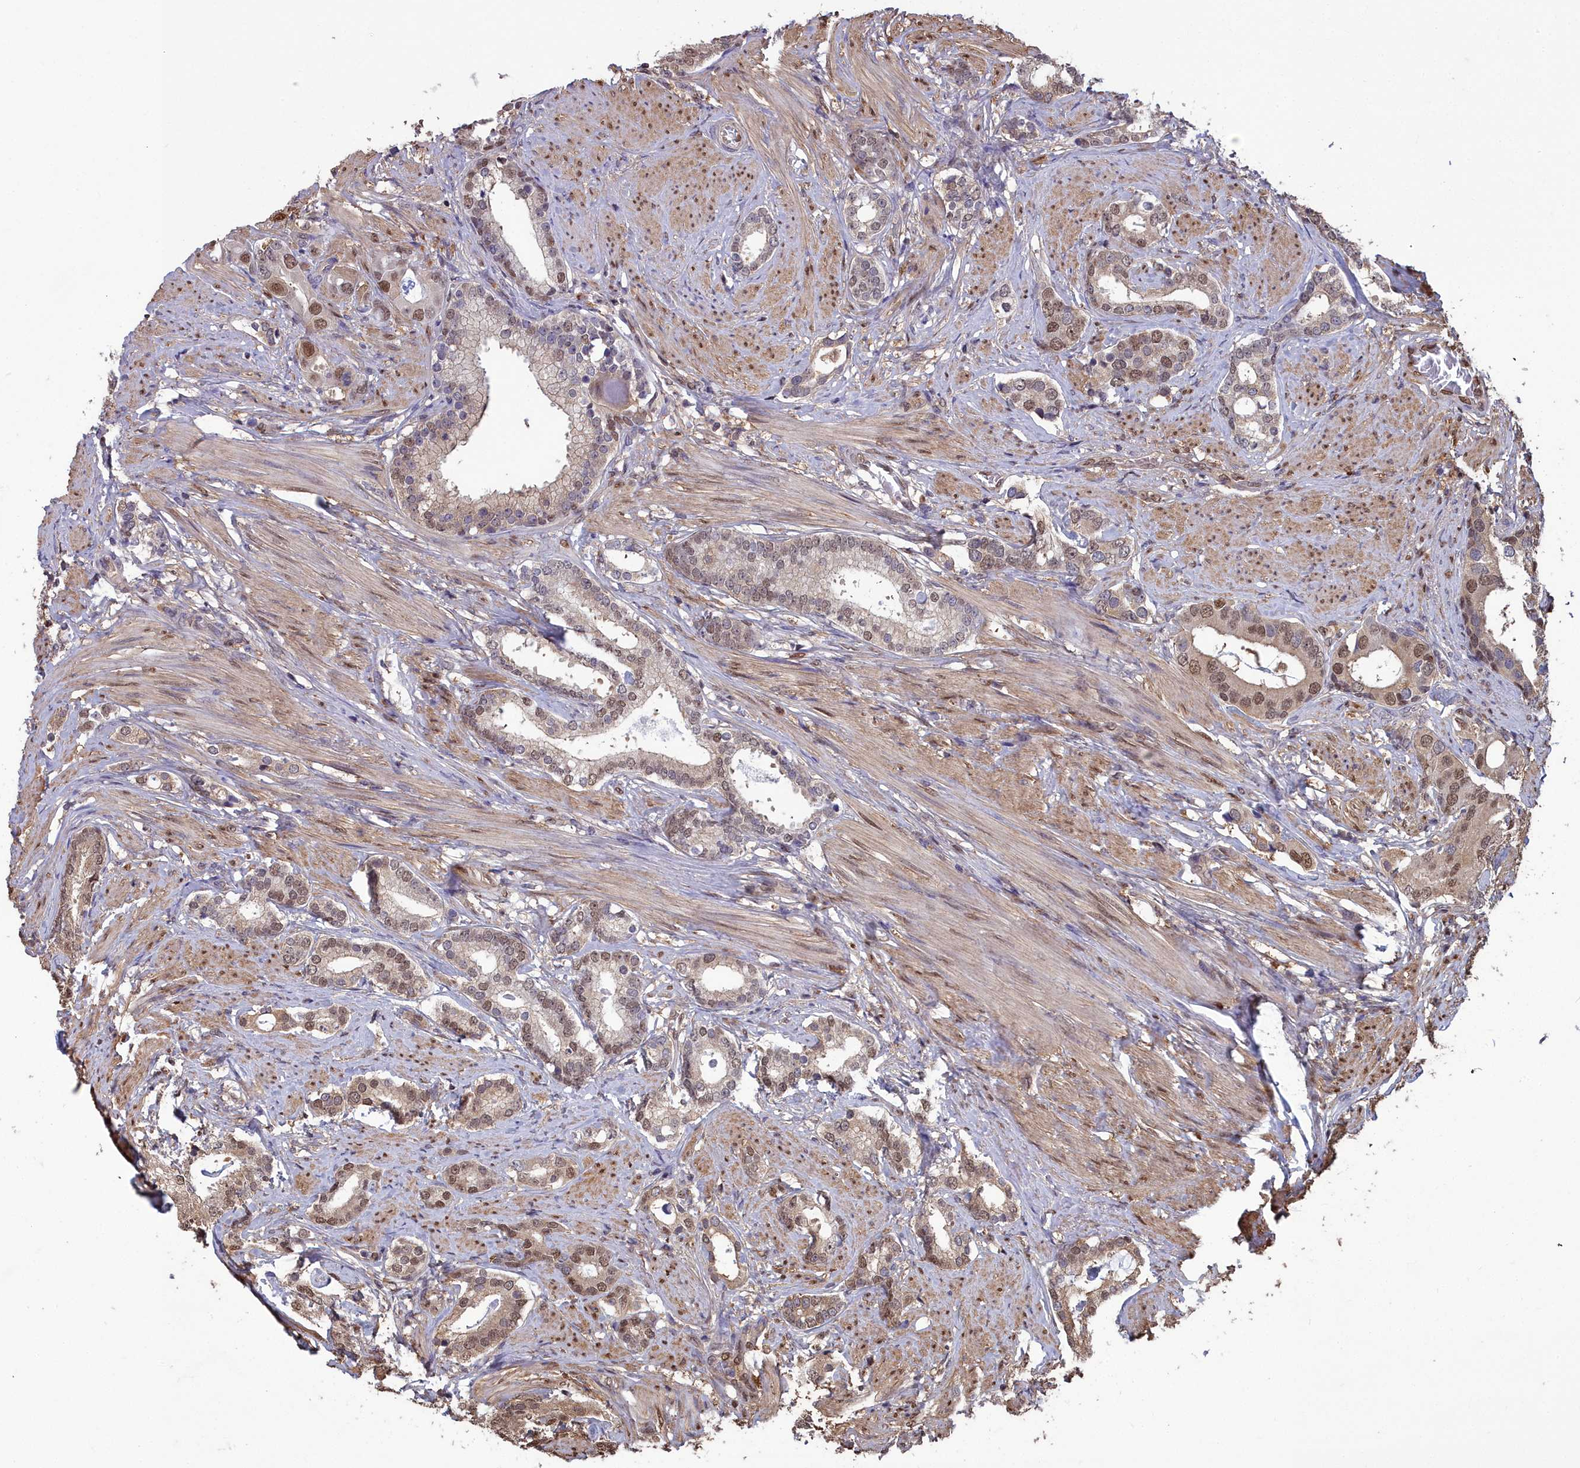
{"staining": {"intensity": "moderate", "quantity": ">75%", "location": "nuclear"}, "tissue": "prostate cancer", "cell_type": "Tumor cells", "image_type": "cancer", "snomed": [{"axis": "morphology", "description": "Adenocarcinoma, Low grade"}, {"axis": "topography", "description": "Prostate"}], "caption": "A high-resolution image shows IHC staining of prostate cancer, which displays moderate nuclear positivity in approximately >75% of tumor cells. (DAB (3,3'-diaminobenzidine) = brown stain, brightfield microscopy at high magnification).", "gene": "GAPDH", "patient": {"sex": "male", "age": 71}}